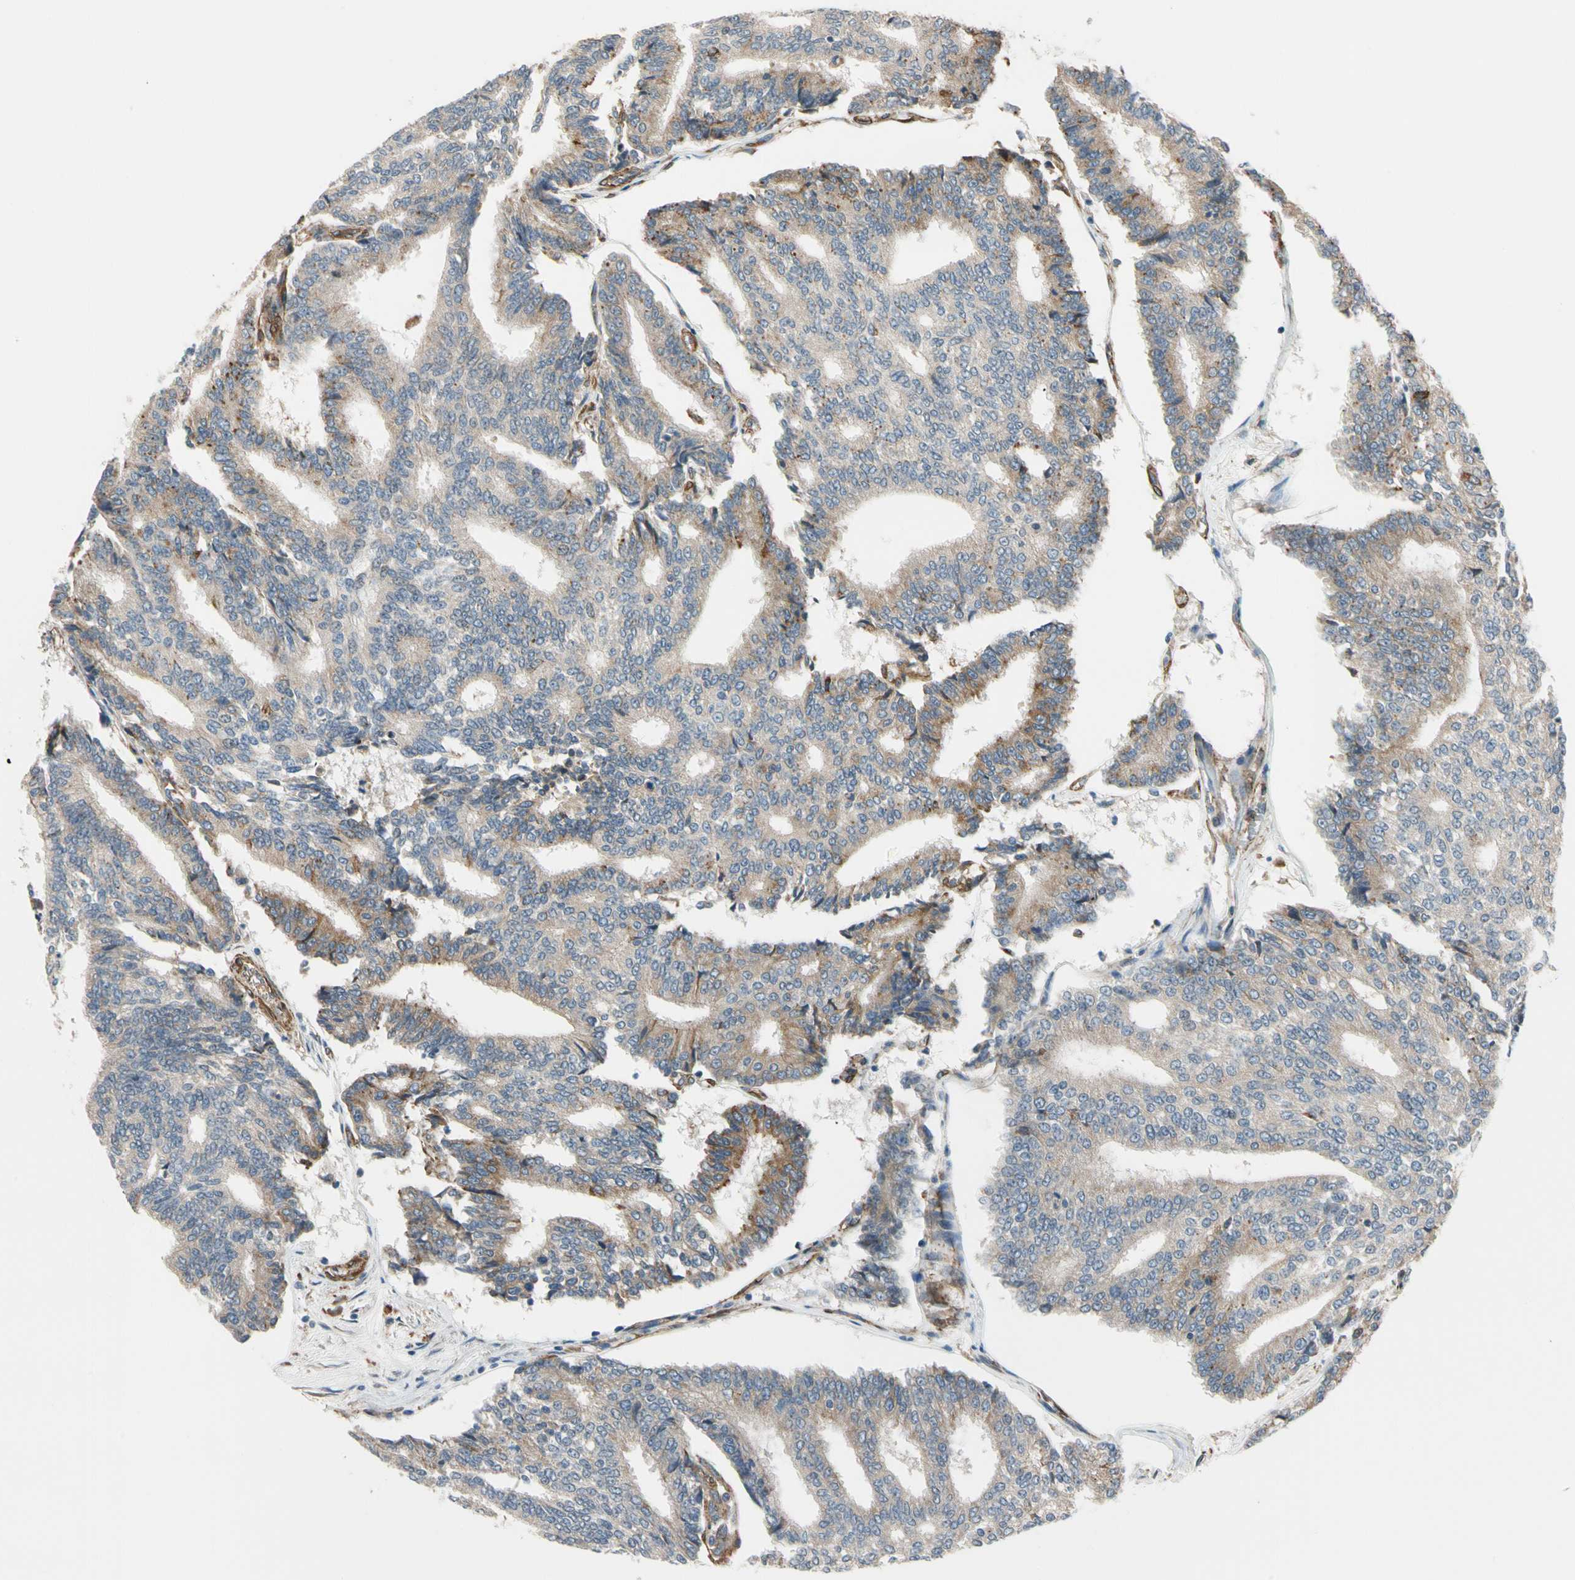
{"staining": {"intensity": "weak", "quantity": ">75%", "location": "cytoplasmic/membranous"}, "tissue": "prostate cancer", "cell_type": "Tumor cells", "image_type": "cancer", "snomed": [{"axis": "morphology", "description": "Adenocarcinoma, High grade"}, {"axis": "topography", "description": "Prostate"}], "caption": "Prostate adenocarcinoma (high-grade) tissue reveals weak cytoplasmic/membranous positivity in about >75% of tumor cells", "gene": "LIMK2", "patient": {"sex": "male", "age": 55}}